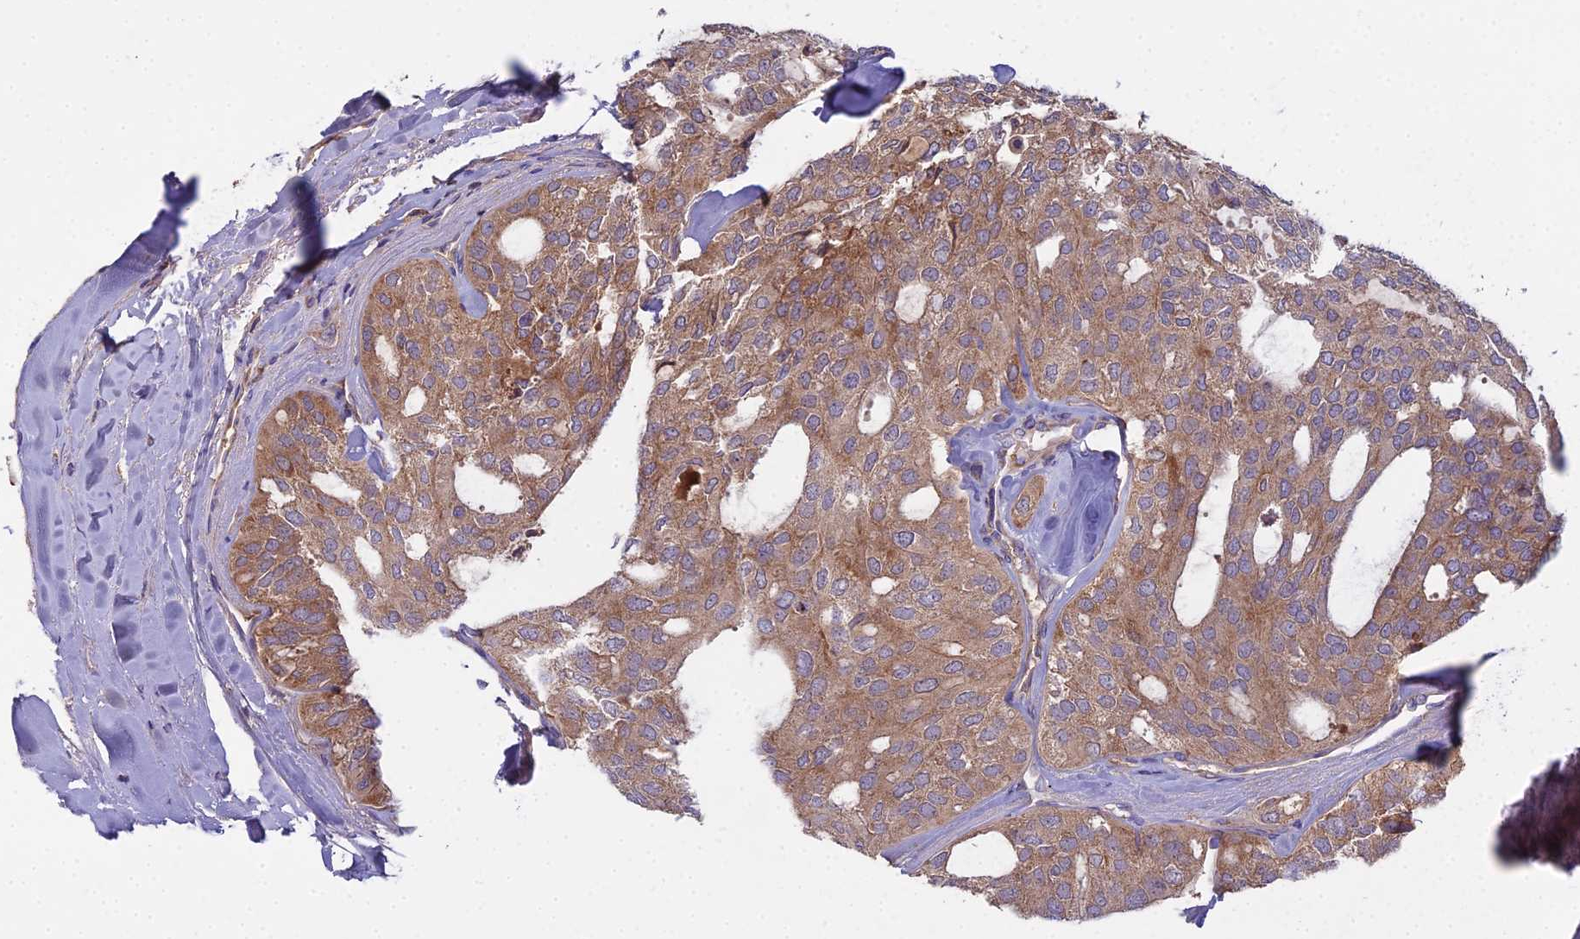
{"staining": {"intensity": "moderate", "quantity": ">75%", "location": "cytoplasmic/membranous"}, "tissue": "thyroid cancer", "cell_type": "Tumor cells", "image_type": "cancer", "snomed": [{"axis": "morphology", "description": "Follicular adenoma carcinoma, NOS"}, {"axis": "topography", "description": "Thyroid gland"}], "caption": "Moderate cytoplasmic/membranous protein expression is appreciated in about >75% of tumor cells in thyroid cancer (follicular adenoma carcinoma).", "gene": "CCDC167", "patient": {"sex": "male", "age": 75}}